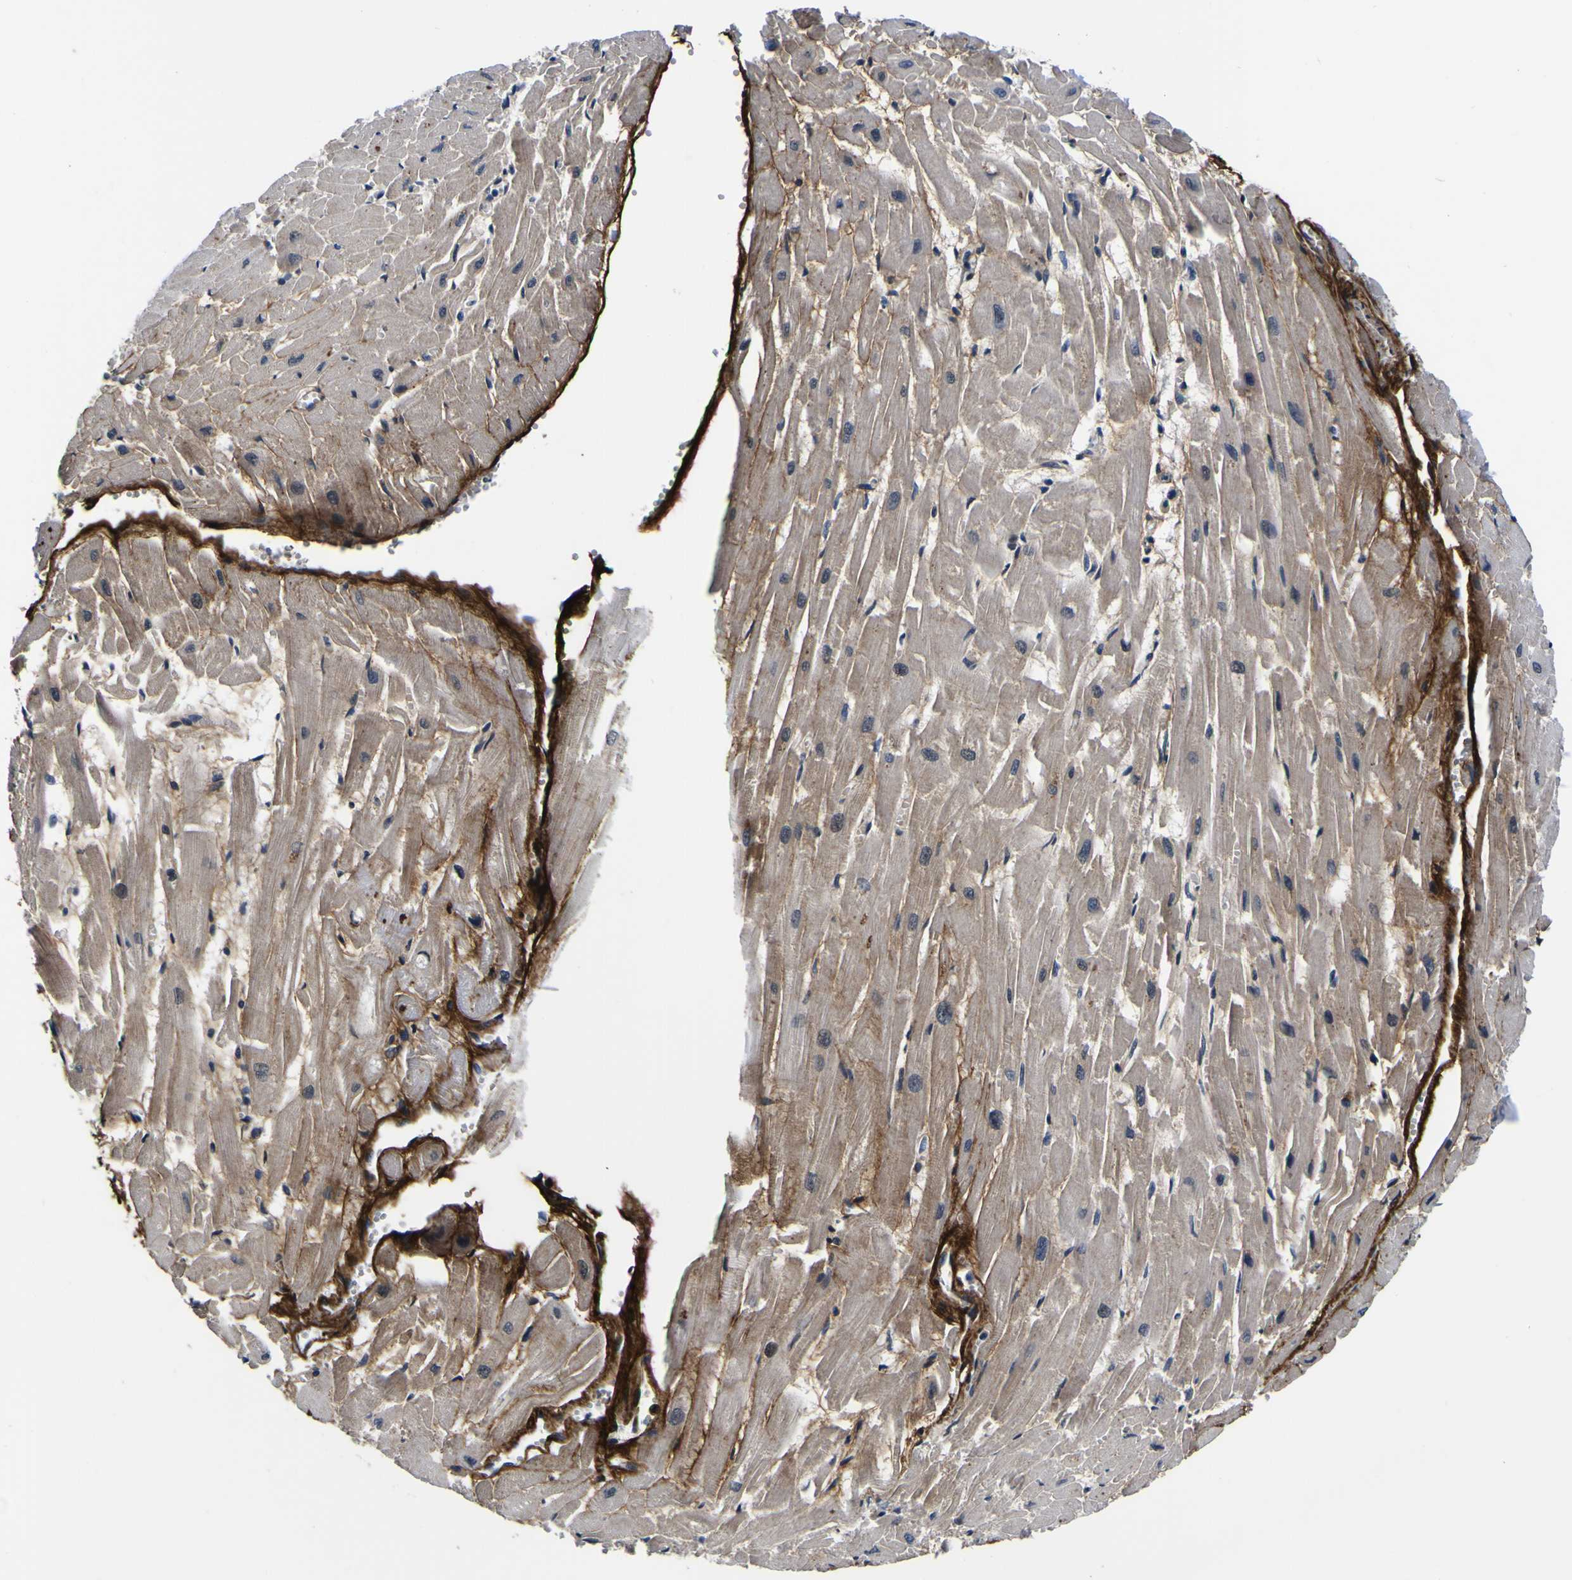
{"staining": {"intensity": "weak", "quantity": "25%-75%", "location": "cytoplasmic/membranous"}, "tissue": "heart muscle", "cell_type": "Cardiomyocytes", "image_type": "normal", "snomed": [{"axis": "morphology", "description": "Normal tissue, NOS"}, {"axis": "topography", "description": "Heart"}], "caption": "Heart muscle stained with DAB immunohistochemistry exhibits low levels of weak cytoplasmic/membranous expression in approximately 25%-75% of cardiomyocytes.", "gene": "POSTN", "patient": {"sex": "female", "age": 19}}